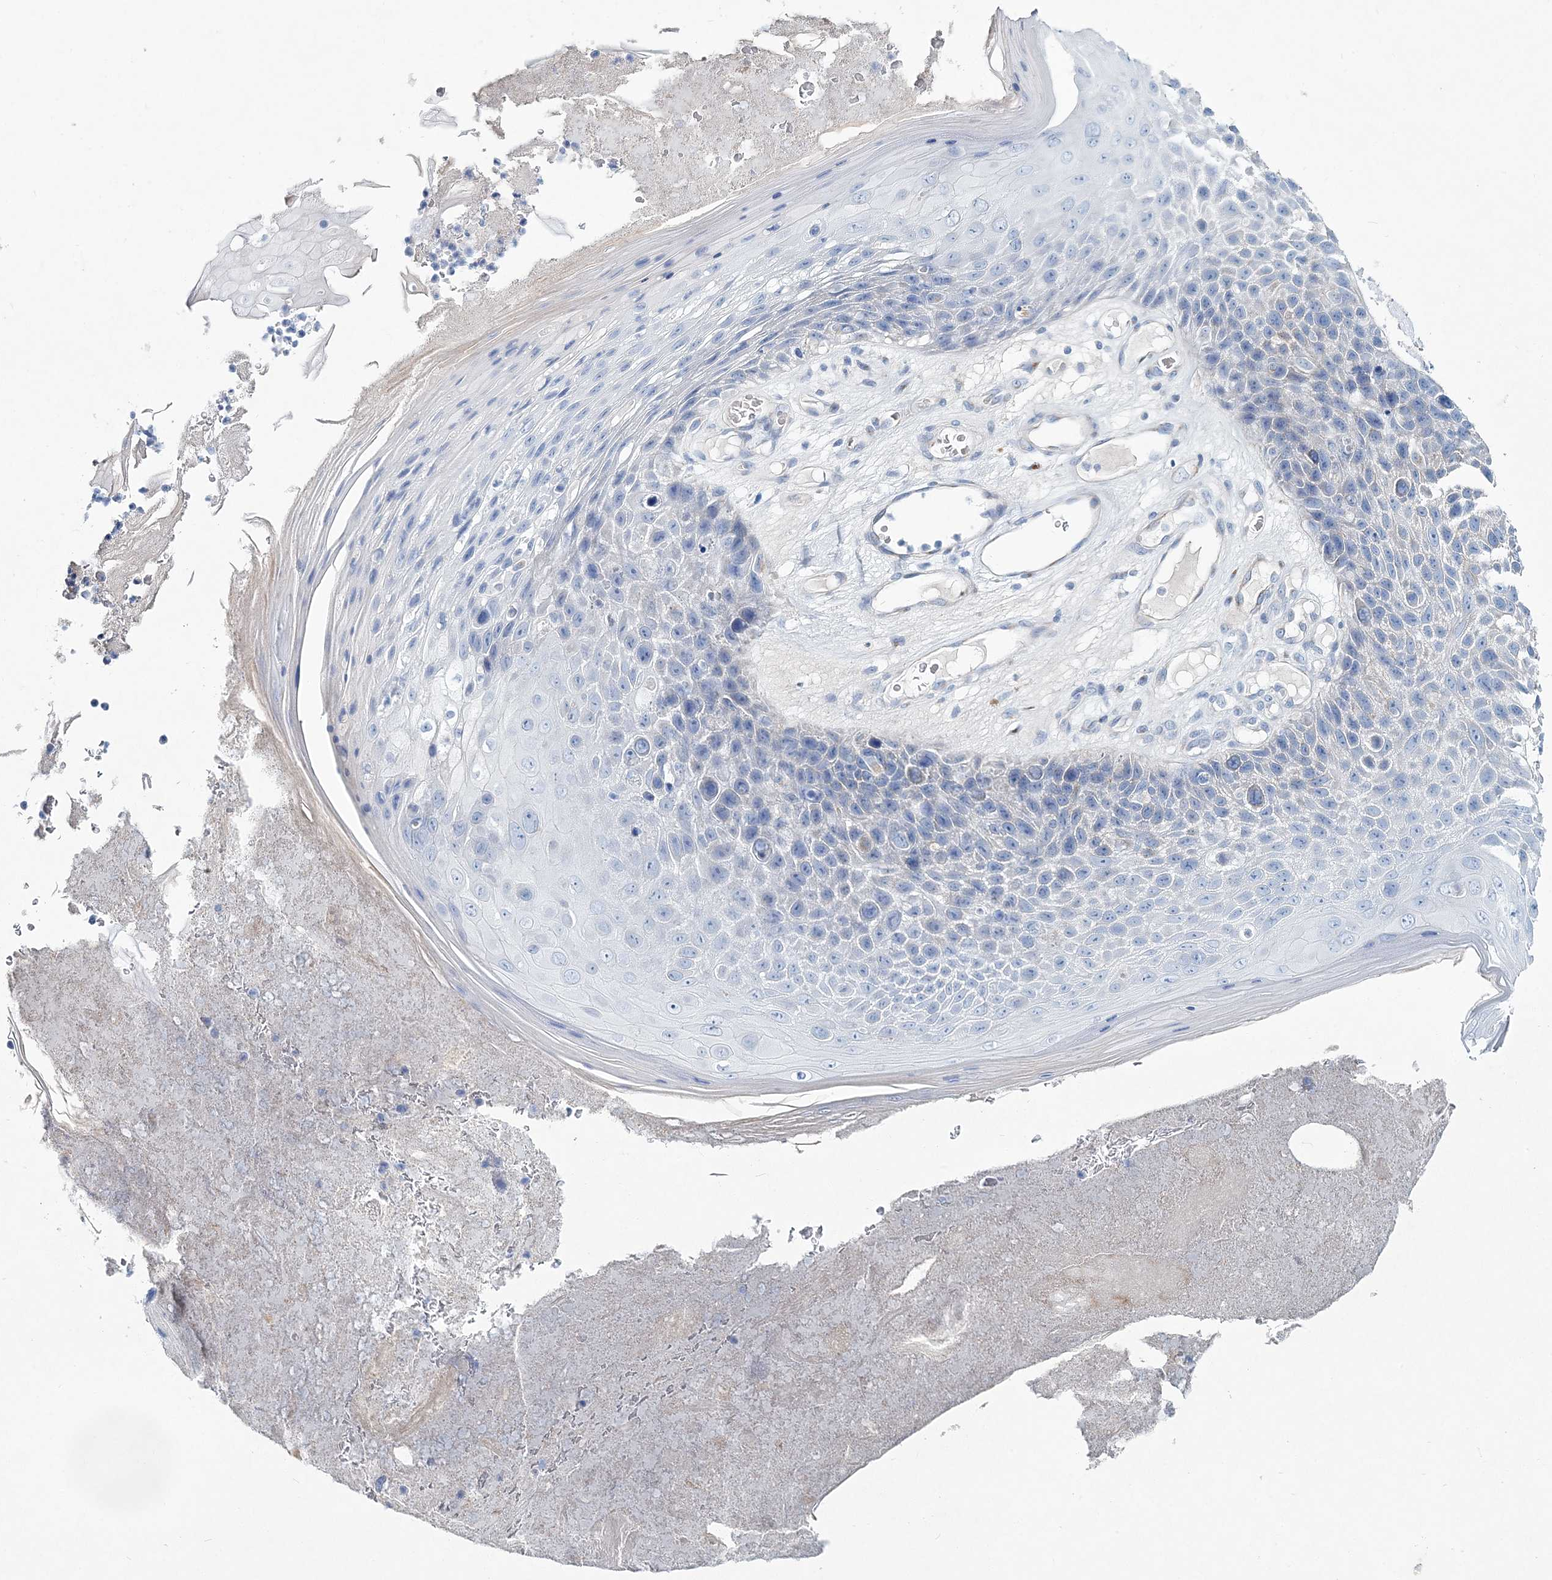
{"staining": {"intensity": "negative", "quantity": "none", "location": "none"}, "tissue": "skin cancer", "cell_type": "Tumor cells", "image_type": "cancer", "snomed": [{"axis": "morphology", "description": "Squamous cell carcinoma, NOS"}, {"axis": "topography", "description": "Skin"}], "caption": "Tumor cells are negative for brown protein staining in skin squamous cell carcinoma.", "gene": "ADGRL1", "patient": {"sex": "female", "age": 88}}